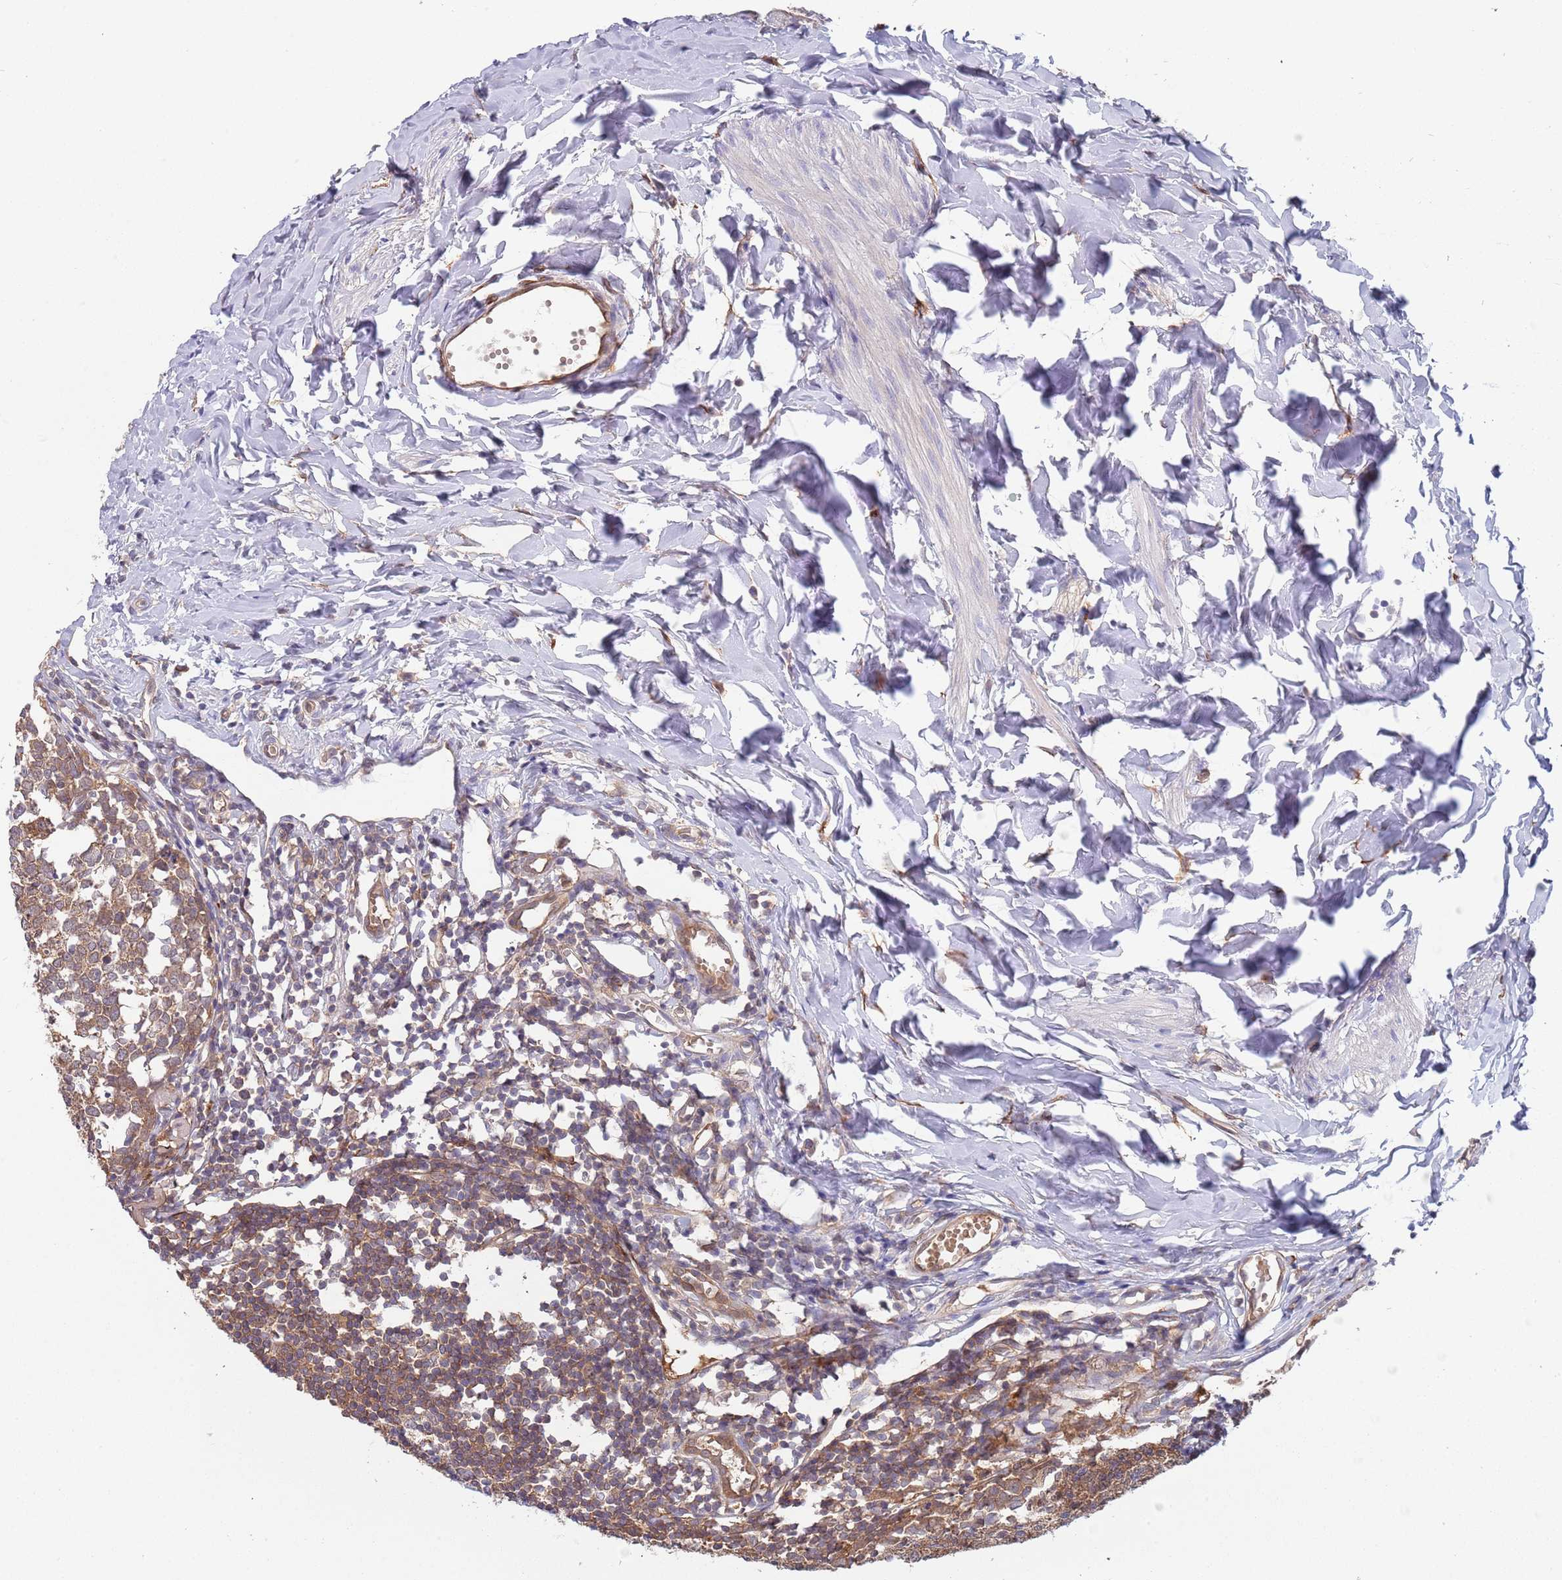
{"staining": {"intensity": "moderate", "quantity": ">75%", "location": "cytoplasmic/membranous"}, "tissue": "appendix", "cell_type": "Glandular cells", "image_type": "normal", "snomed": [{"axis": "morphology", "description": "Normal tissue, NOS"}, {"axis": "topography", "description": "Appendix"}], "caption": "Normal appendix exhibits moderate cytoplasmic/membranous positivity in about >75% of glandular cells.", "gene": "GSDMD", "patient": {"sex": "male", "age": 14}}